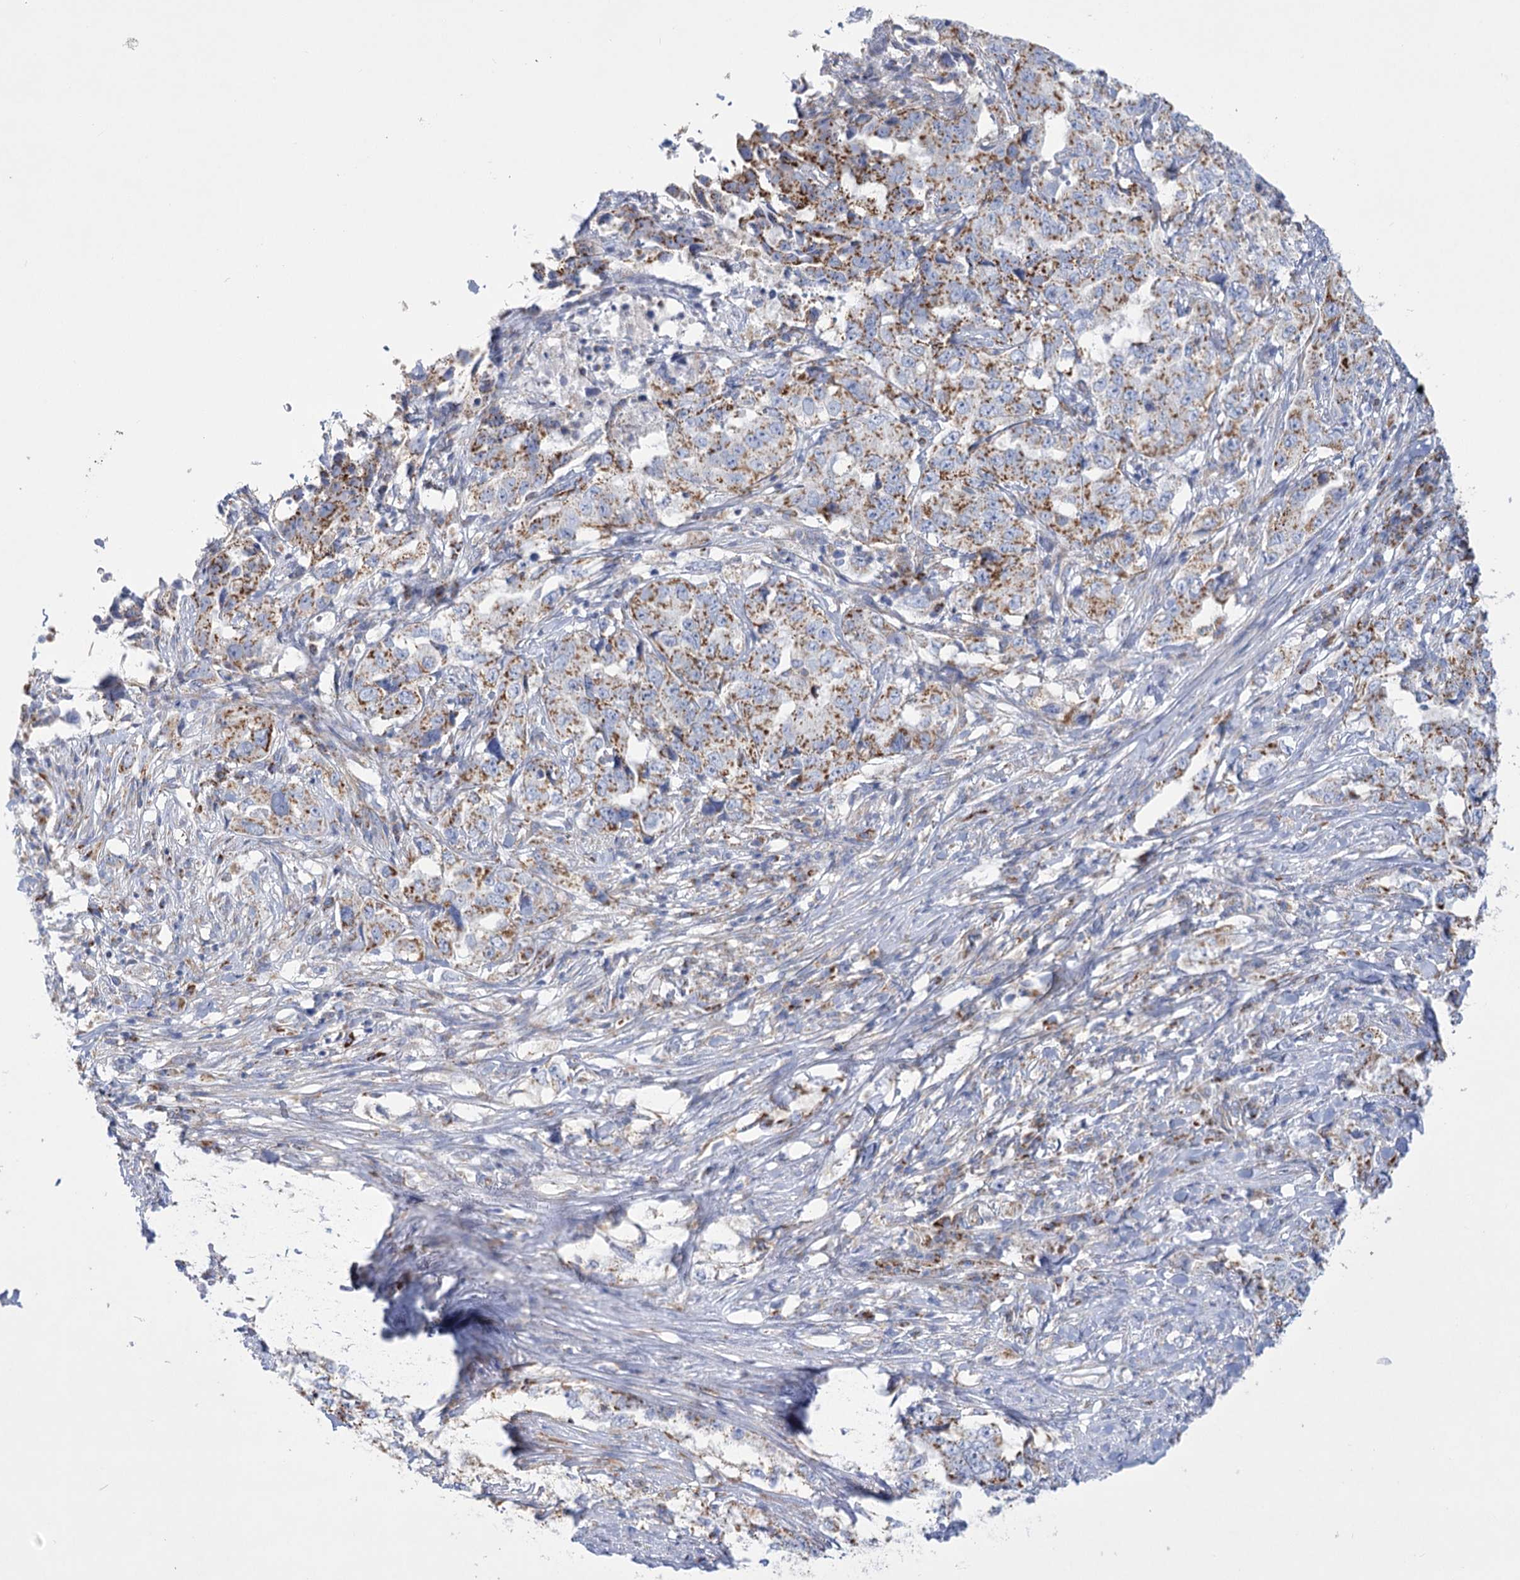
{"staining": {"intensity": "strong", "quantity": "25%-75%", "location": "cytoplasmic/membranous"}, "tissue": "lung cancer", "cell_type": "Tumor cells", "image_type": "cancer", "snomed": [{"axis": "morphology", "description": "Adenocarcinoma, NOS"}, {"axis": "topography", "description": "Lung"}], "caption": "This image exhibits IHC staining of lung cancer (adenocarcinoma), with high strong cytoplasmic/membranous staining in about 25%-75% of tumor cells.", "gene": "DHTKD1", "patient": {"sex": "female", "age": 51}}